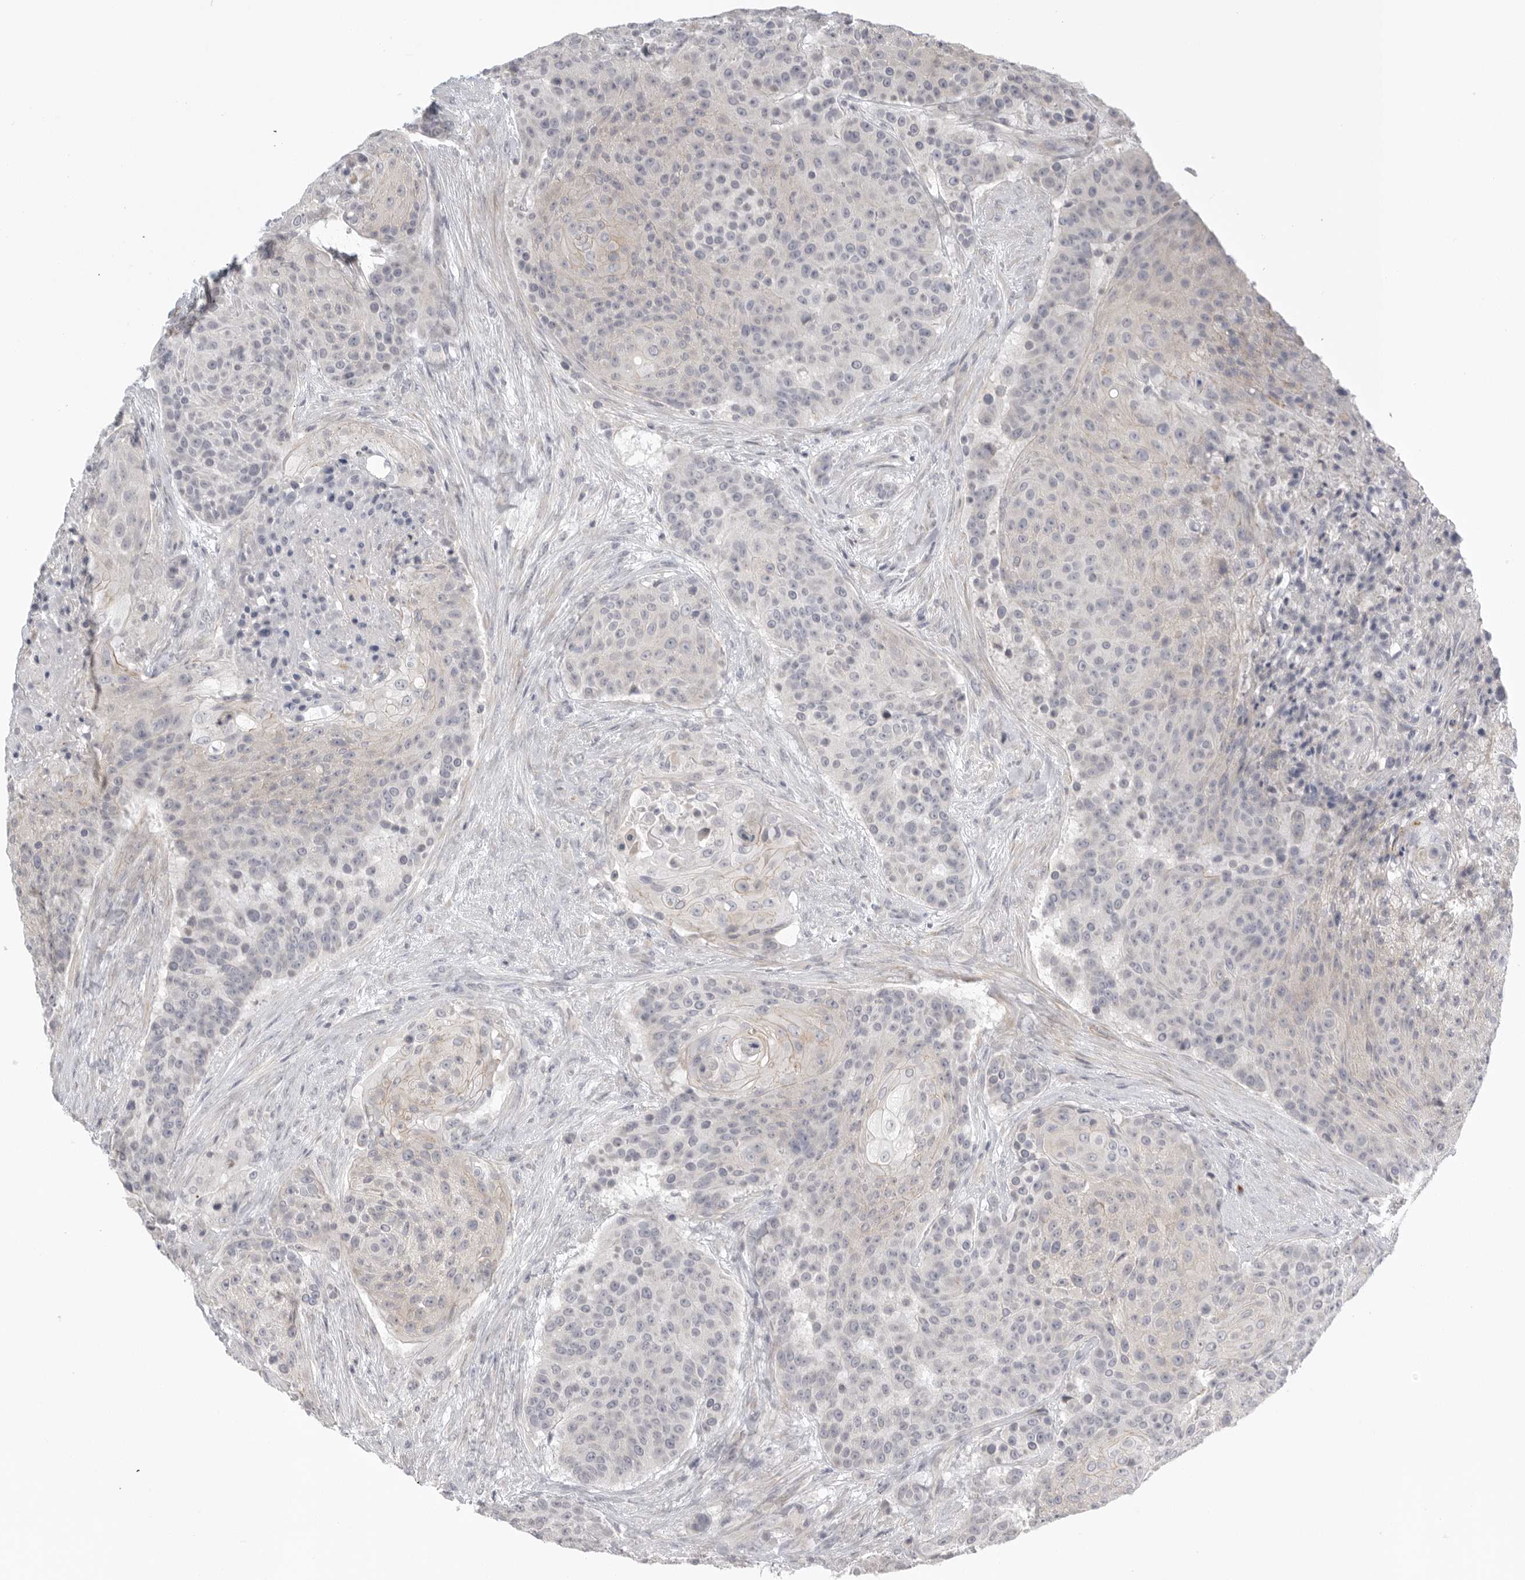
{"staining": {"intensity": "weak", "quantity": "<25%", "location": "nuclear"}, "tissue": "urothelial cancer", "cell_type": "Tumor cells", "image_type": "cancer", "snomed": [{"axis": "morphology", "description": "Urothelial carcinoma, High grade"}, {"axis": "topography", "description": "Urinary bladder"}], "caption": "Tumor cells show no significant expression in high-grade urothelial carcinoma.", "gene": "STAB2", "patient": {"sex": "female", "age": 63}}